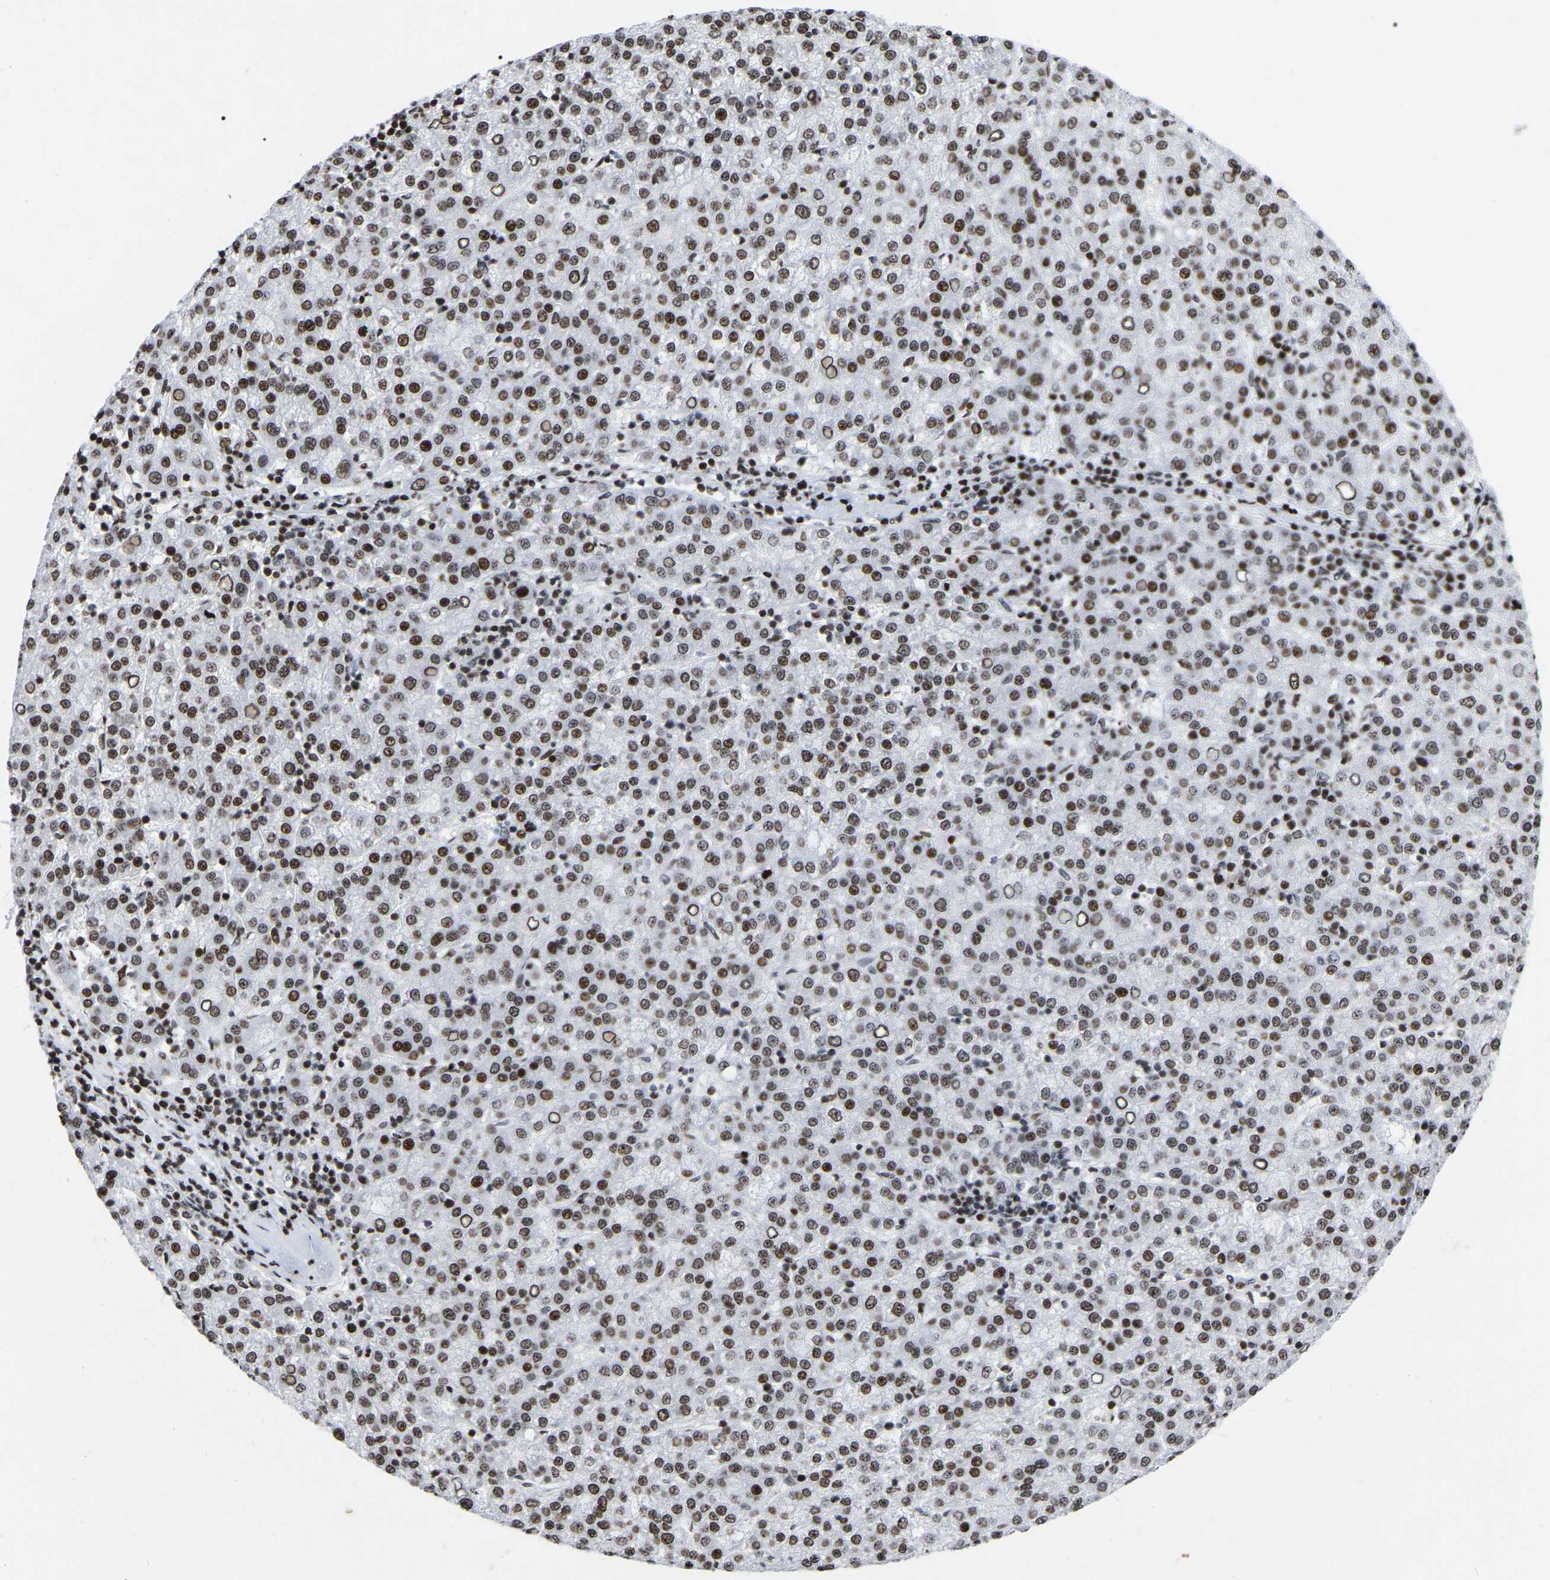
{"staining": {"intensity": "strong", "quantity": "25%-75%", "location": "nuclear"}, "tissue": "liver cancer", "cell_type": "Tumor cells", "image_type": "cancer", "snomed": [{"axis": "morphology", "description": "Carcinoma, Hepatocellular, NOS"}, {"axis": "topography", "description": "Liver"}], "caption": "Immunohistochemistry (IHC) (DAB (3,3'-diaminobenzidine)) staining of liver cancer exhibits strong nuclear protein expression in approximately 25%-75% of tumor cells.", "gene": "PRCC", "patient": {"sex": "female", "age": 58}}